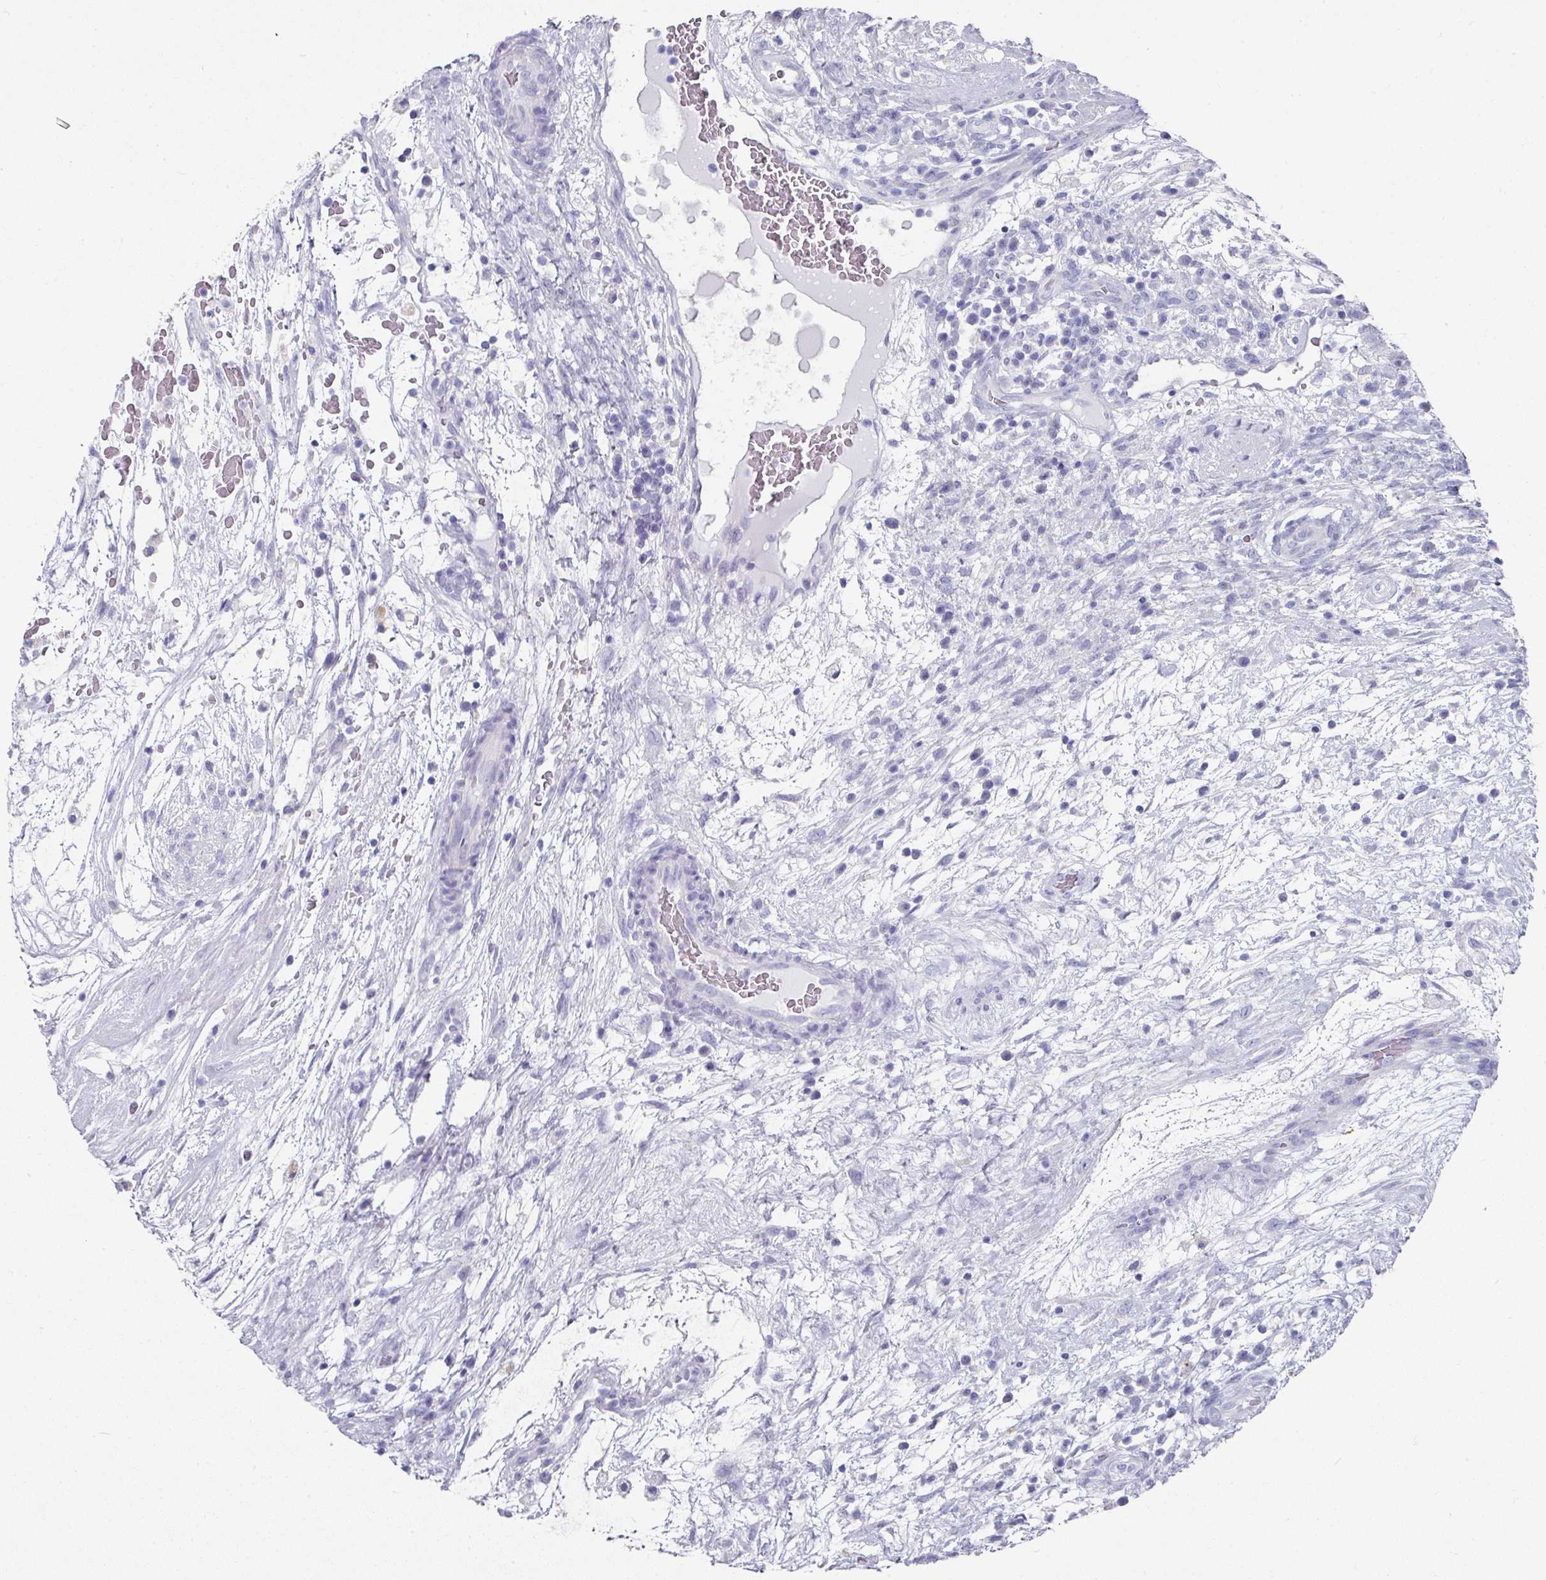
{"staining": {"intensity": "negative", "quantity": "none", "location": "none"}, "tissue": "testis cancer", "cell_type": "Tumor cells", "image_type": "cancer", "snomed": [{"axis": "morphology", "description": "Carcinoma, Embryonal, NOS"}, {"axis": "topography", "description": "Testis"}], "caption": "IHC image of testis cancer (embryonal carcinoma) stained for a protein (brown), which demonstrates no expression in tumor cells. The staining was performed using DAB to visualize the protein expression in brown, while the nuclei were stained in blue with hematoxylin (Magnification: 20x).", "gene": "SETBP1", "patient": {"sex": "male", "age": 32}}